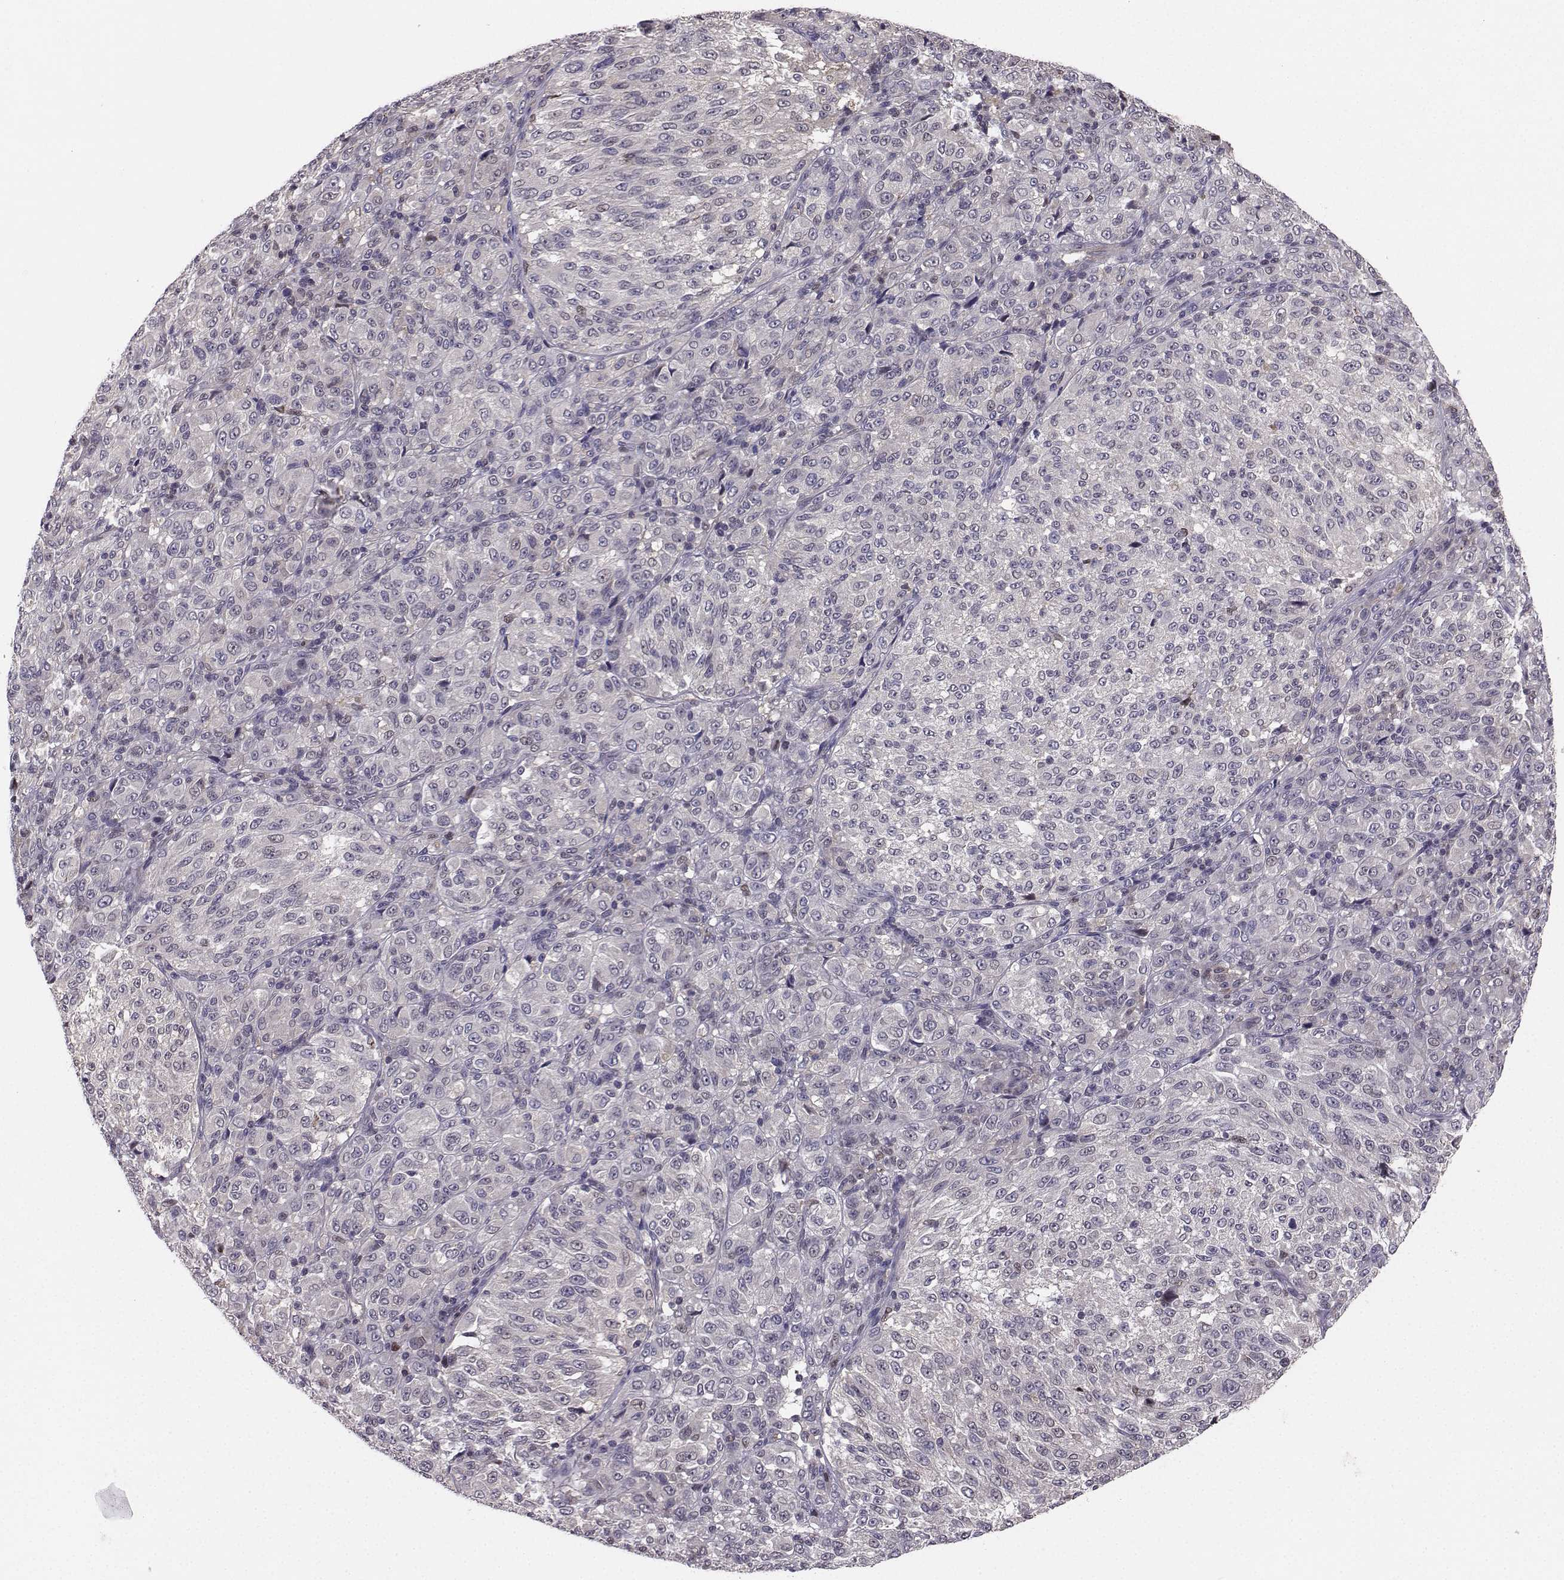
{"staining": {"intensity": "negative", "quantity": "none", "location": "none"}, "tissue": "melanoma", "cell_type": "Tumor cells", "image_type": "cancer", "snomed": [{"axis": "morphology", "description": "Malignant melanoma, Metastatic site"}, {"axis": "topography", "description": "Brain"}], "caption": "Human melanoma stained for a protein using immunohistochemistry (IHC) reveals no positivity in tumor cells.", "gene": "PKP2", "patient": {"sex": "female", "age": 56}}